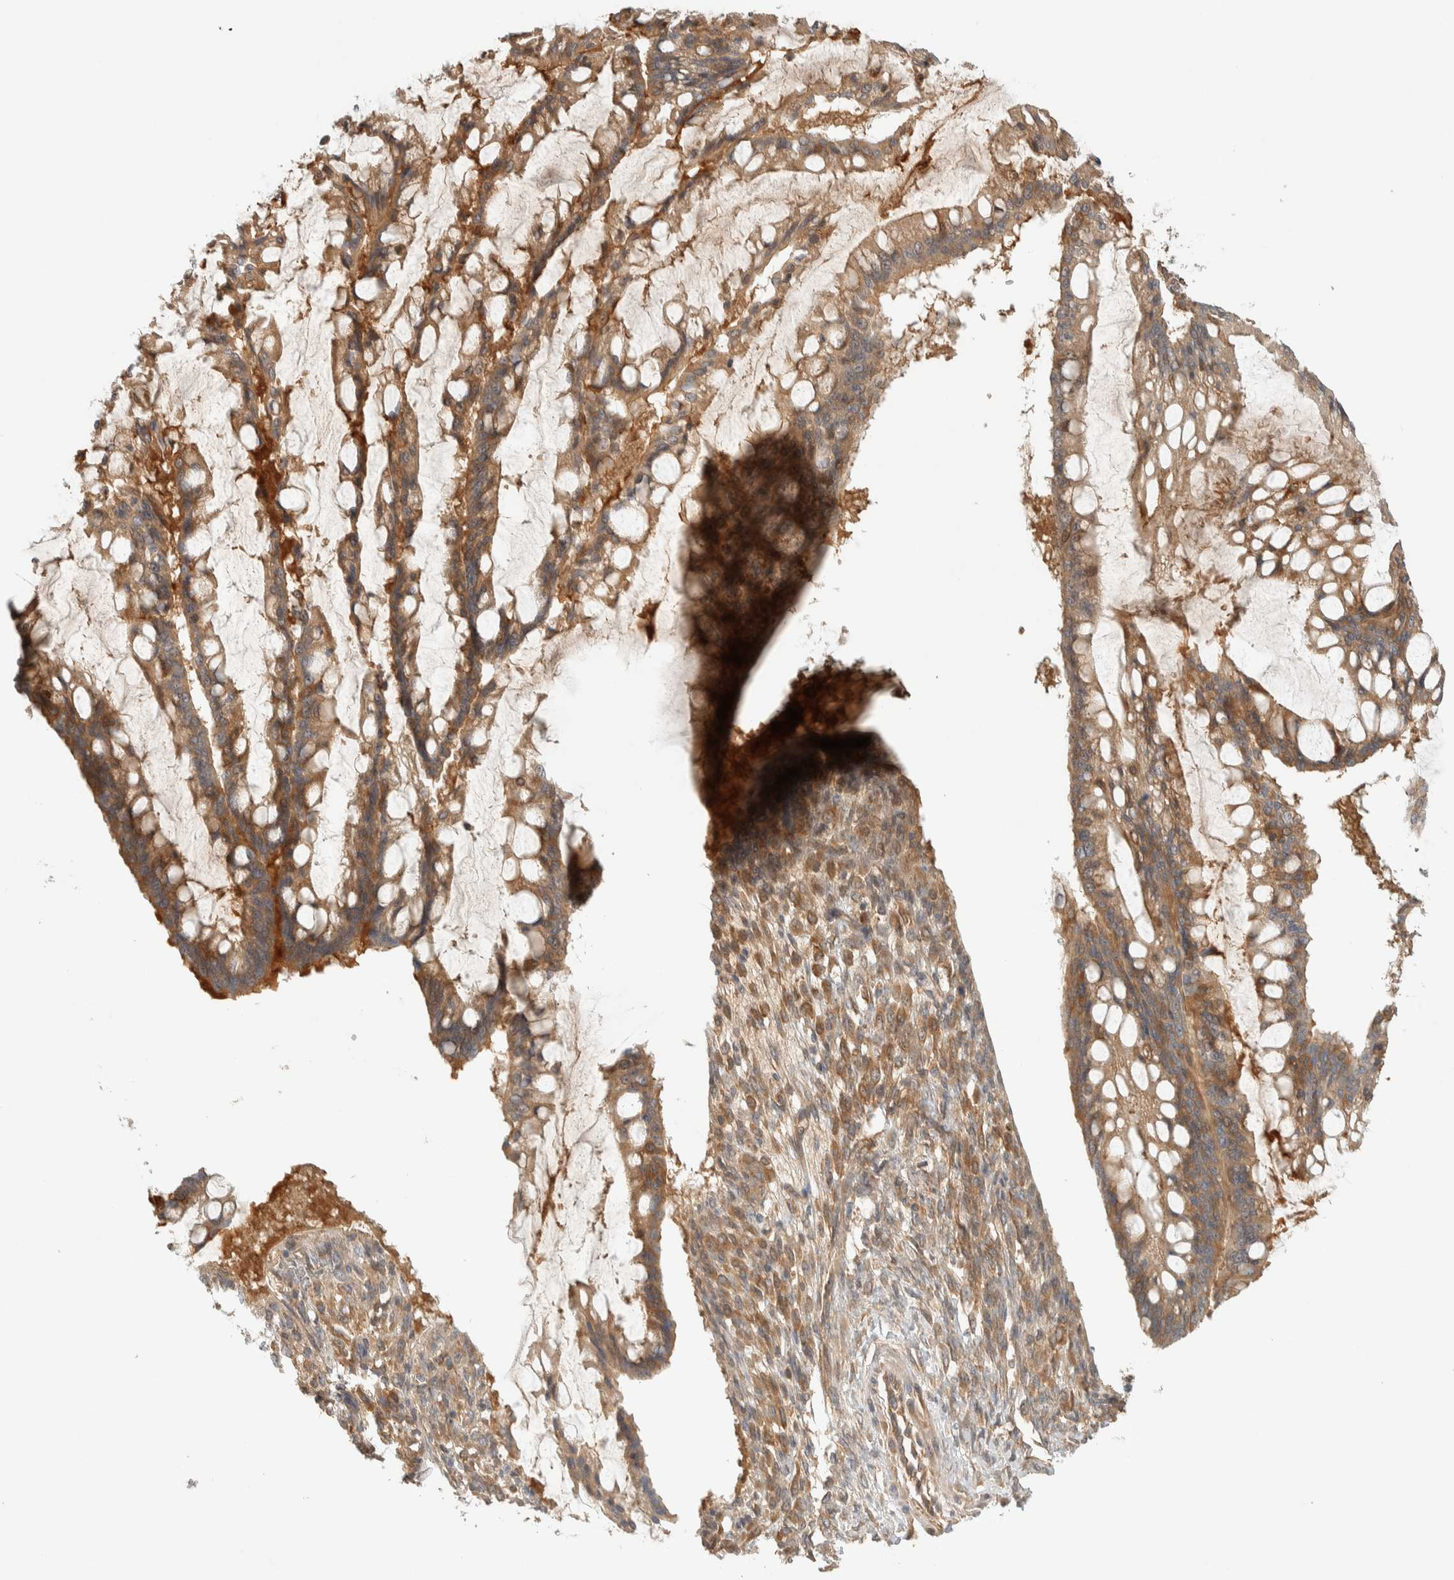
{"staining": {"intensity": "moderate", "quantity": ">75%", "location": "cytoplasmic/membranous"}, "tissue": "ovarian cancer", "cell_type": "Tumor cells", "image_type": "cancer", "snomed": [{"axis": "morphology", "description": "Cystadenocarcinoma, mucinous, NOS"}, {"axis": "topography", "description": "Ovary"}], "caption": "This micrograph reveals immunohistochemistry (IHC) staining of human ovarian cancer, with medium moderate cytoplasmic/membranous staining in approximately >75% of tumor cells.", "gene": "FAM167A", "patient": {"sex": "female", "age": 73}}